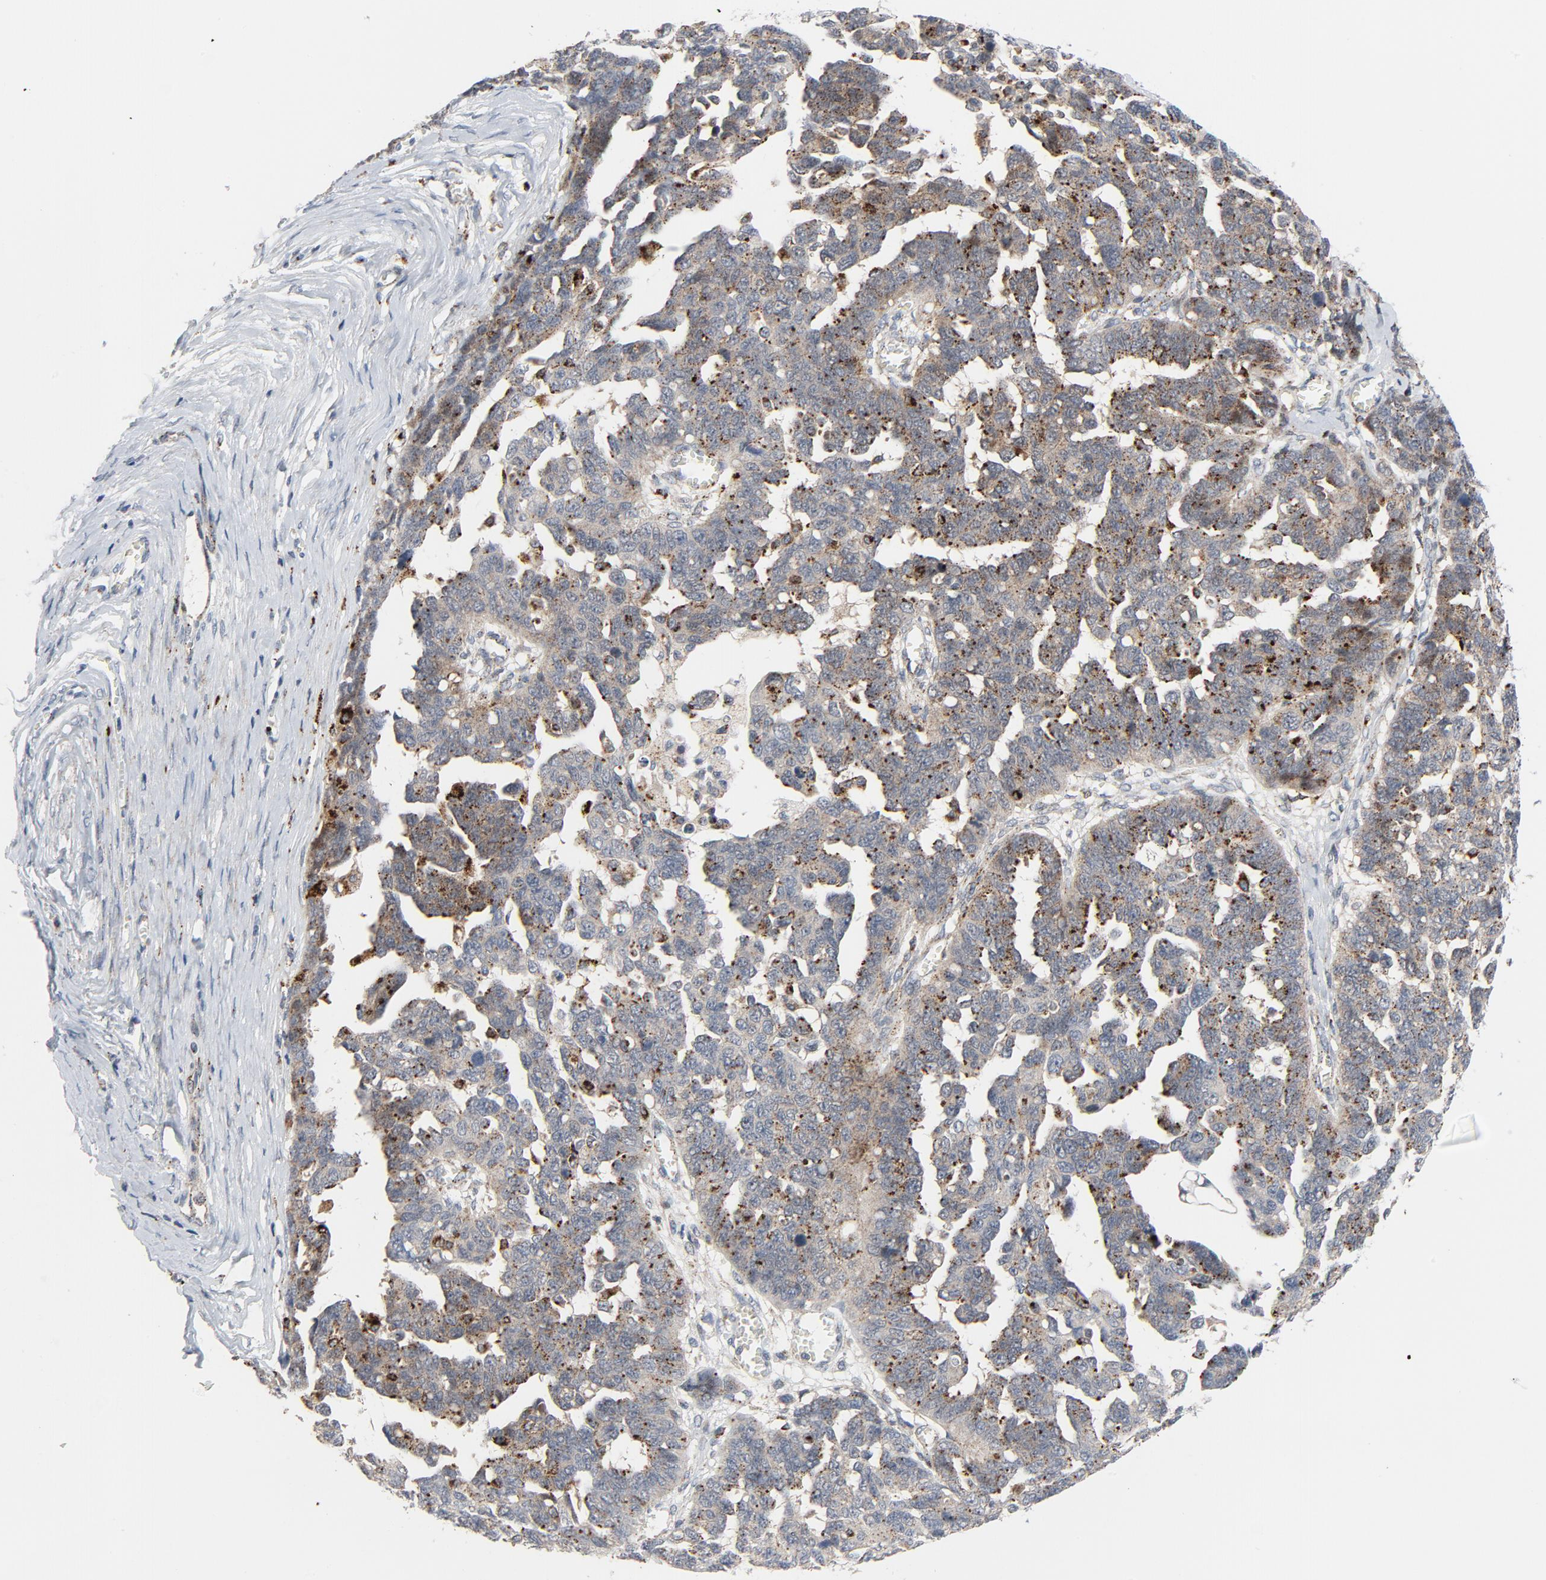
{"staining": {"intensity": "strong", "quantity": "25%-75%", "location": "cytoplasmic/membranous"}, "tissue": "ovarian cancer", "cell_type": "Tumor cells", "image_type": "cancer", "snomed": [{"axis": "morphology", "description": "Cystadenocarcinoma, mucinous, NOS"}, {"axis": "topography", "description": "Ovary"}], "caption": "This micrograph reveals IHC staining of ovarian cancer (mucinous cystadenocarcinoma), with high strong cytoplasmic/membranous positivity in approximately 25%-75% of tumor cells.", "gene": "AKT2", "patient": {"sex": "female", "age": 39}}